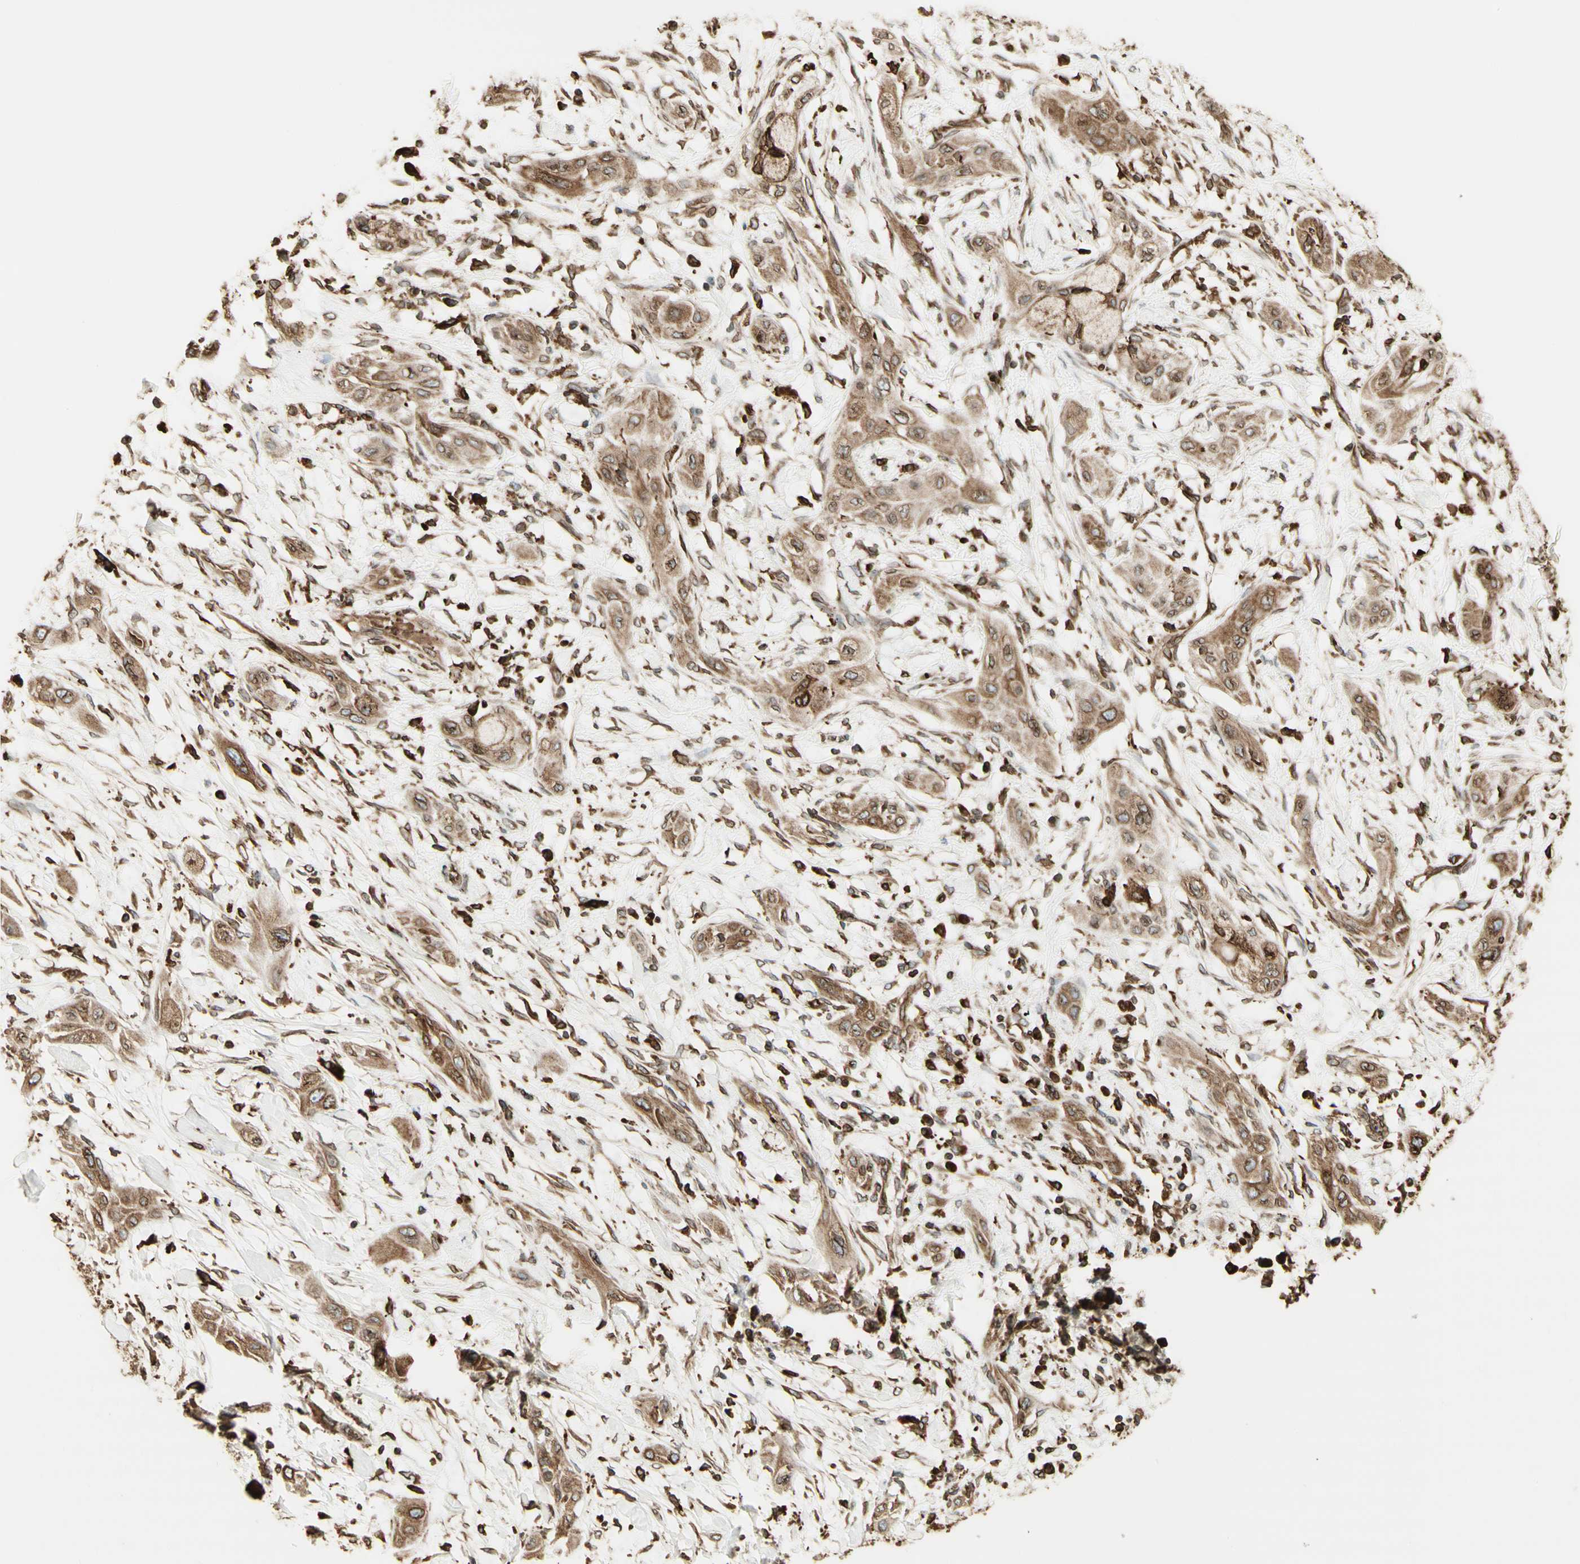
{"staining": {"intensity": "weak", "quantity": ">75%", "location": "cytoplasmic/membranous"}, "tissue": "lung cancer", "cell_type": "Tumor cells", "image_type": "cancer", "snomed": [{"axis": "morphology", "description": "Squamous cell carcinoma, NOS"}, {"axis": "topography", "description": "Lung"}], "caption": "Tumor cells exhibit weak cytoplasmic/membranous expression in about >75% of cells in lung squamous cell carcinoma. Using DAB (3,3'-diaminobenzidine) (brown) and hematoxylin (blue) stains, captured at high magnification using brightfield microscopy.", "gene": "CANX", "patient": {"sex": "female", "age": 47}}